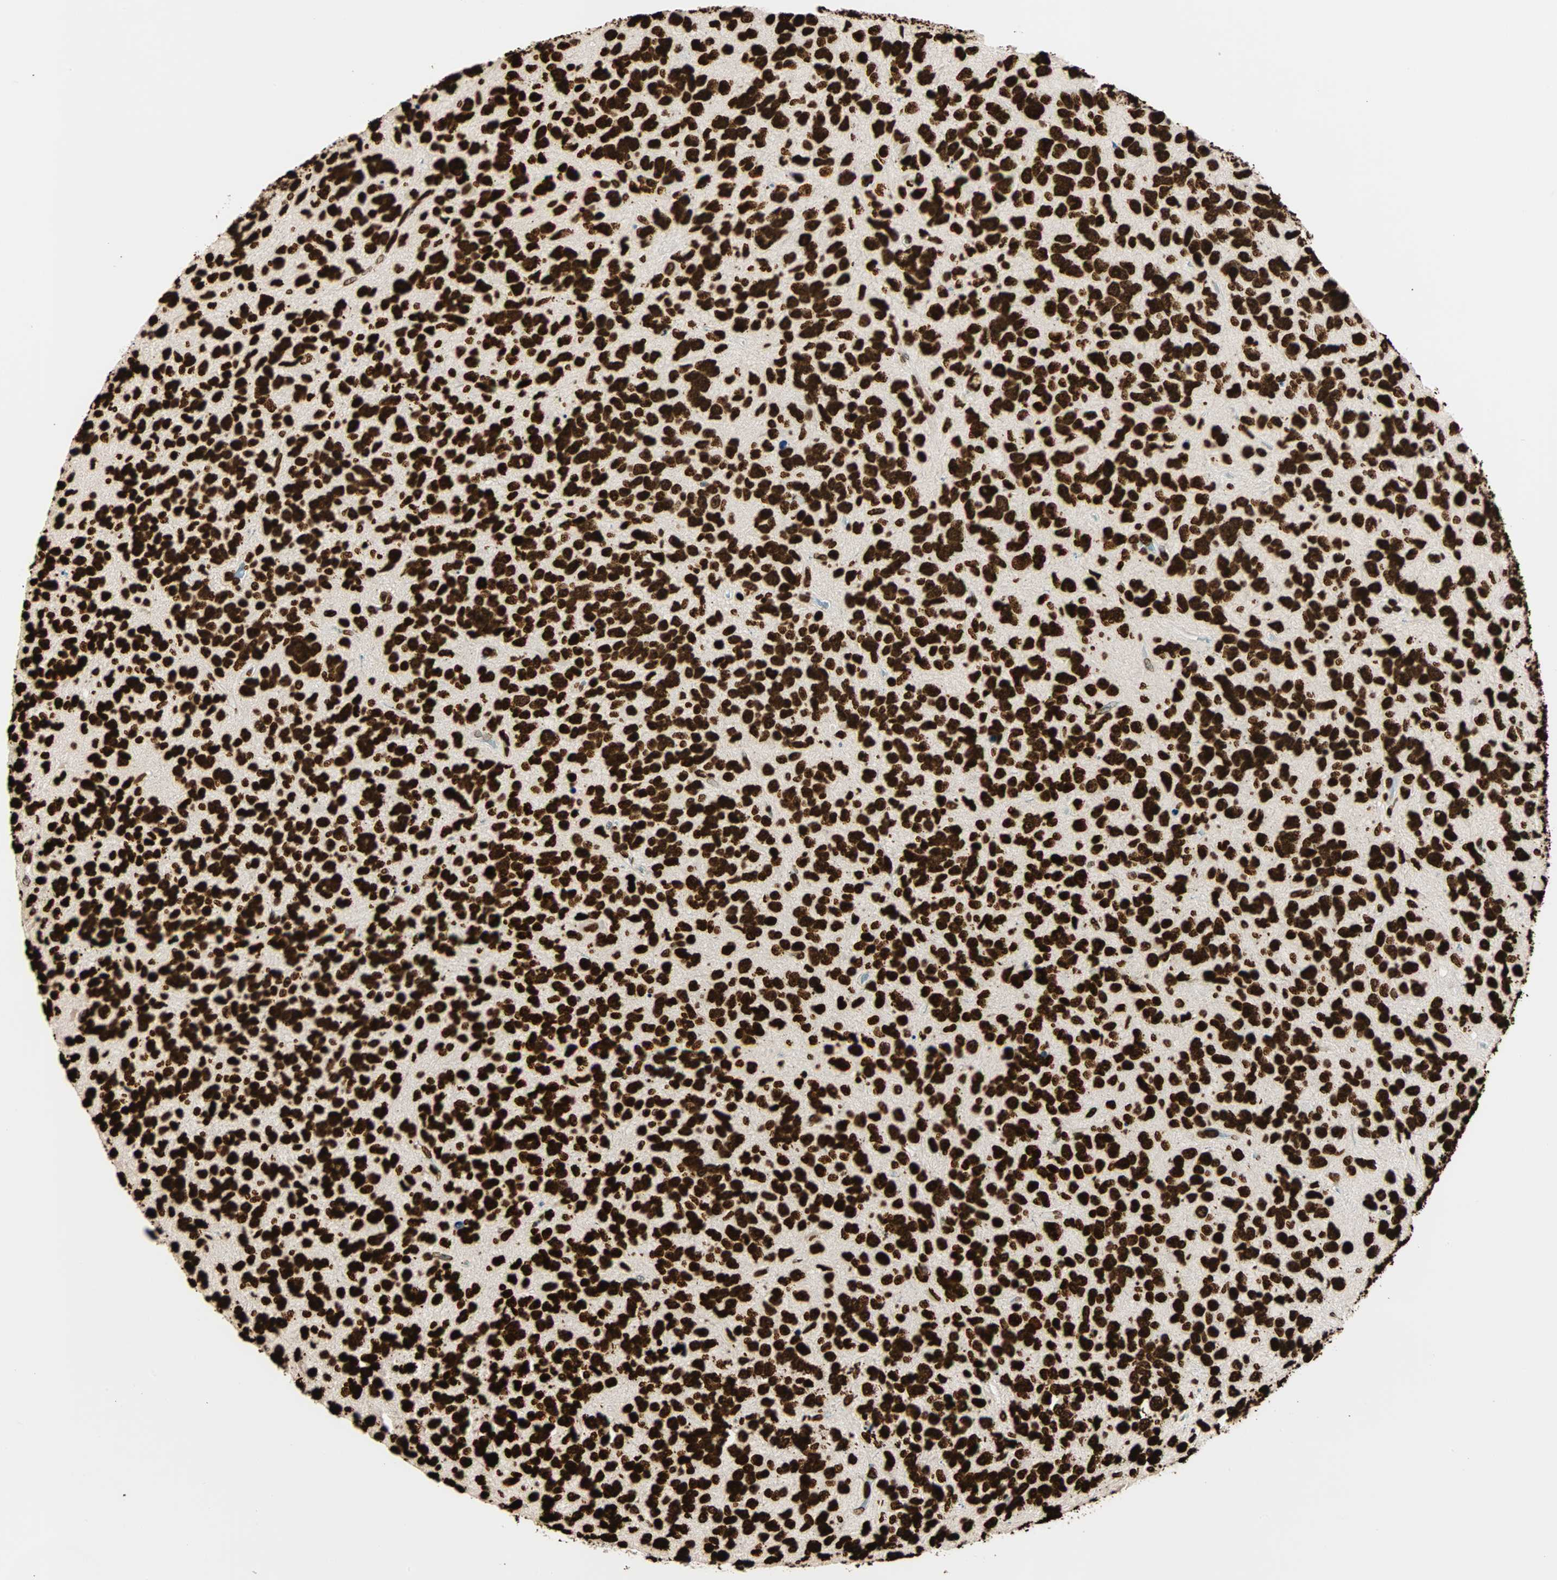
{"staining": {"intensity": "strong", "quantity": ">75%", "location": "nuclear"}, "tissue": "glioma", "cell_type": "Tumor cells", "image_type": "cancer", "snomed": [{"axis": "morphology", "description": "Glioma, malignant, High grade"}, {"axis": "topography", "description": "Brain"}], "caption": "Strong nuclear positivity is appreciated in approximately >75% of tumor cells in malignant glioma (high-grade).", "gene": "GLI2", "patient": {"sex": "female", "age": 58}}